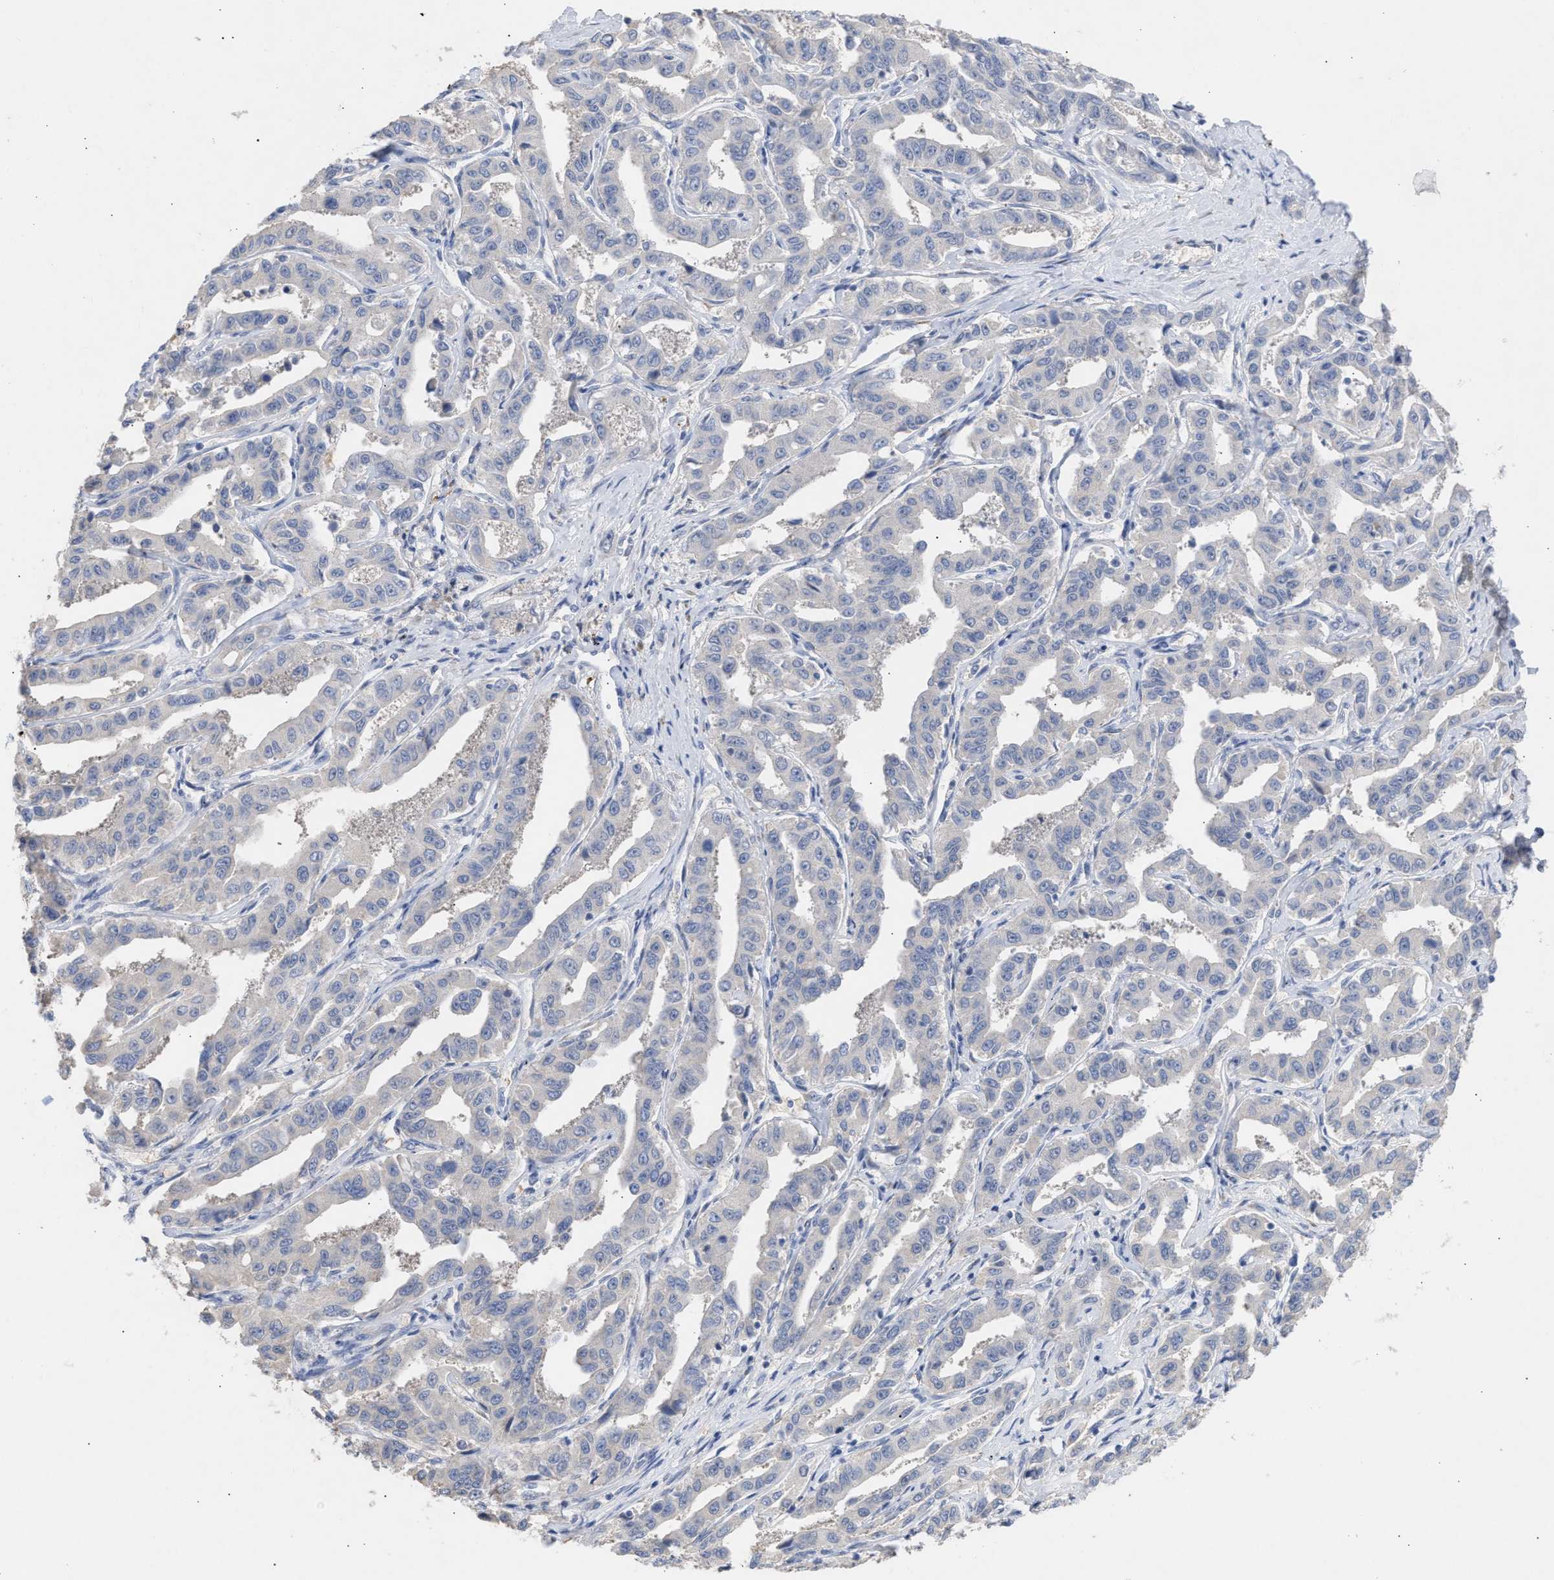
{"staining": {"intensity": "negative", "quantity": "none", "location": "none"}, "tissue": "liver cancer", "cell_type": "Tumor cells", "image_type": "cancer", "snomed": [{"axis": "morphology", "description": "Cholangiocarcinoma"}, {"axis": "topography", "description": "Liver"}], "caption": "IHC photomicrograph of human cholangiocarcinoma (liver) stained for a protein (brown), which exhibits no staining in tumor cells.", "gene": "SELENOM", "patient": {"sex": "male", "age": 59}}